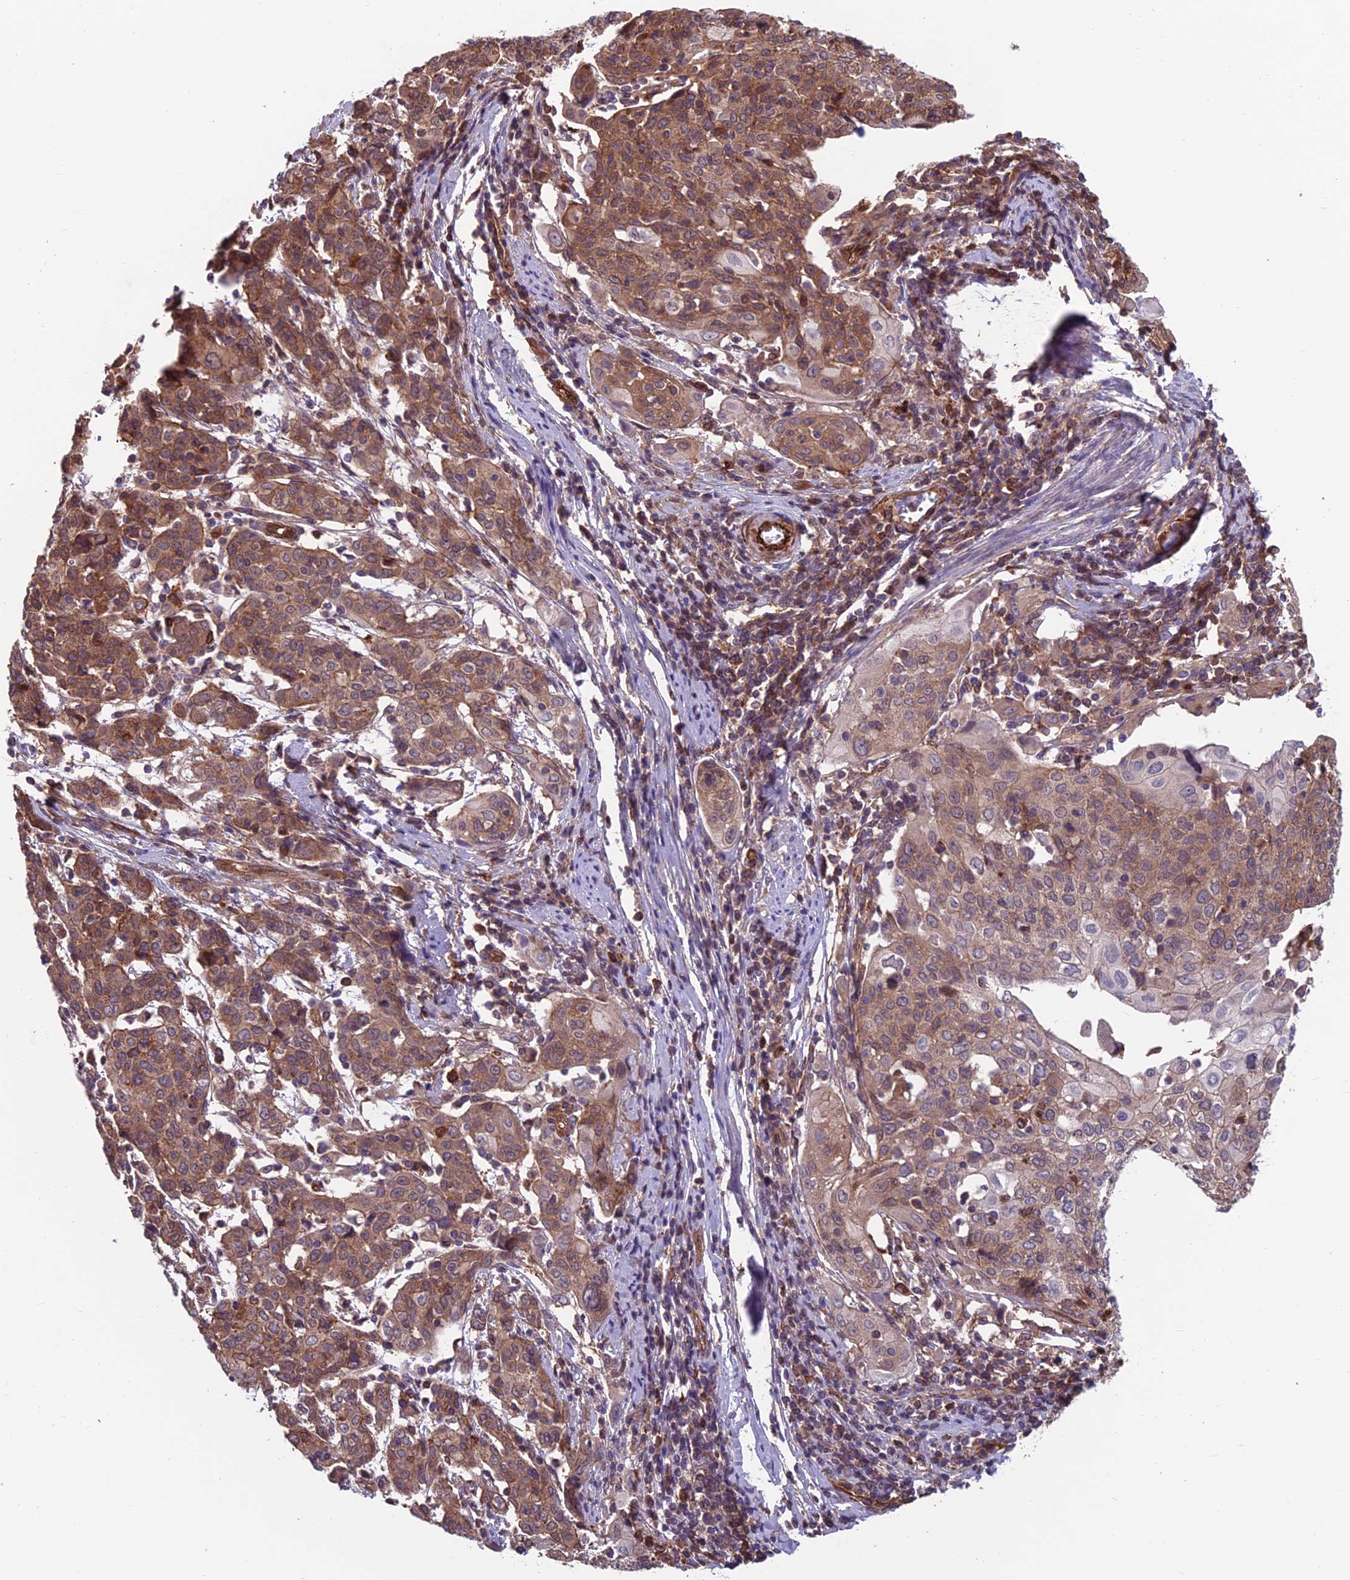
{"staining": {"intensity": "moderate", "quantity": ">75%", "location": "cytoplasmic/membranous"}, "tissue": "cervical cancer", "cell_type": "Tumor cells", "image_type": "cancer", "snomed": [{"axis": "morphology", "description": "Squamous cell carcinoma, NOS"}, {"axis": "topography", "description": "Cervix"}], "caption": "This image demonstrates IHC staining of squamous cell carcinoma (cervical), with medium moderate cytoplasmic/membranous positivity in about >75% of tumor cells.", "gene": "RTN4RL1", "patient": {"sex": "female", "age": 67}}